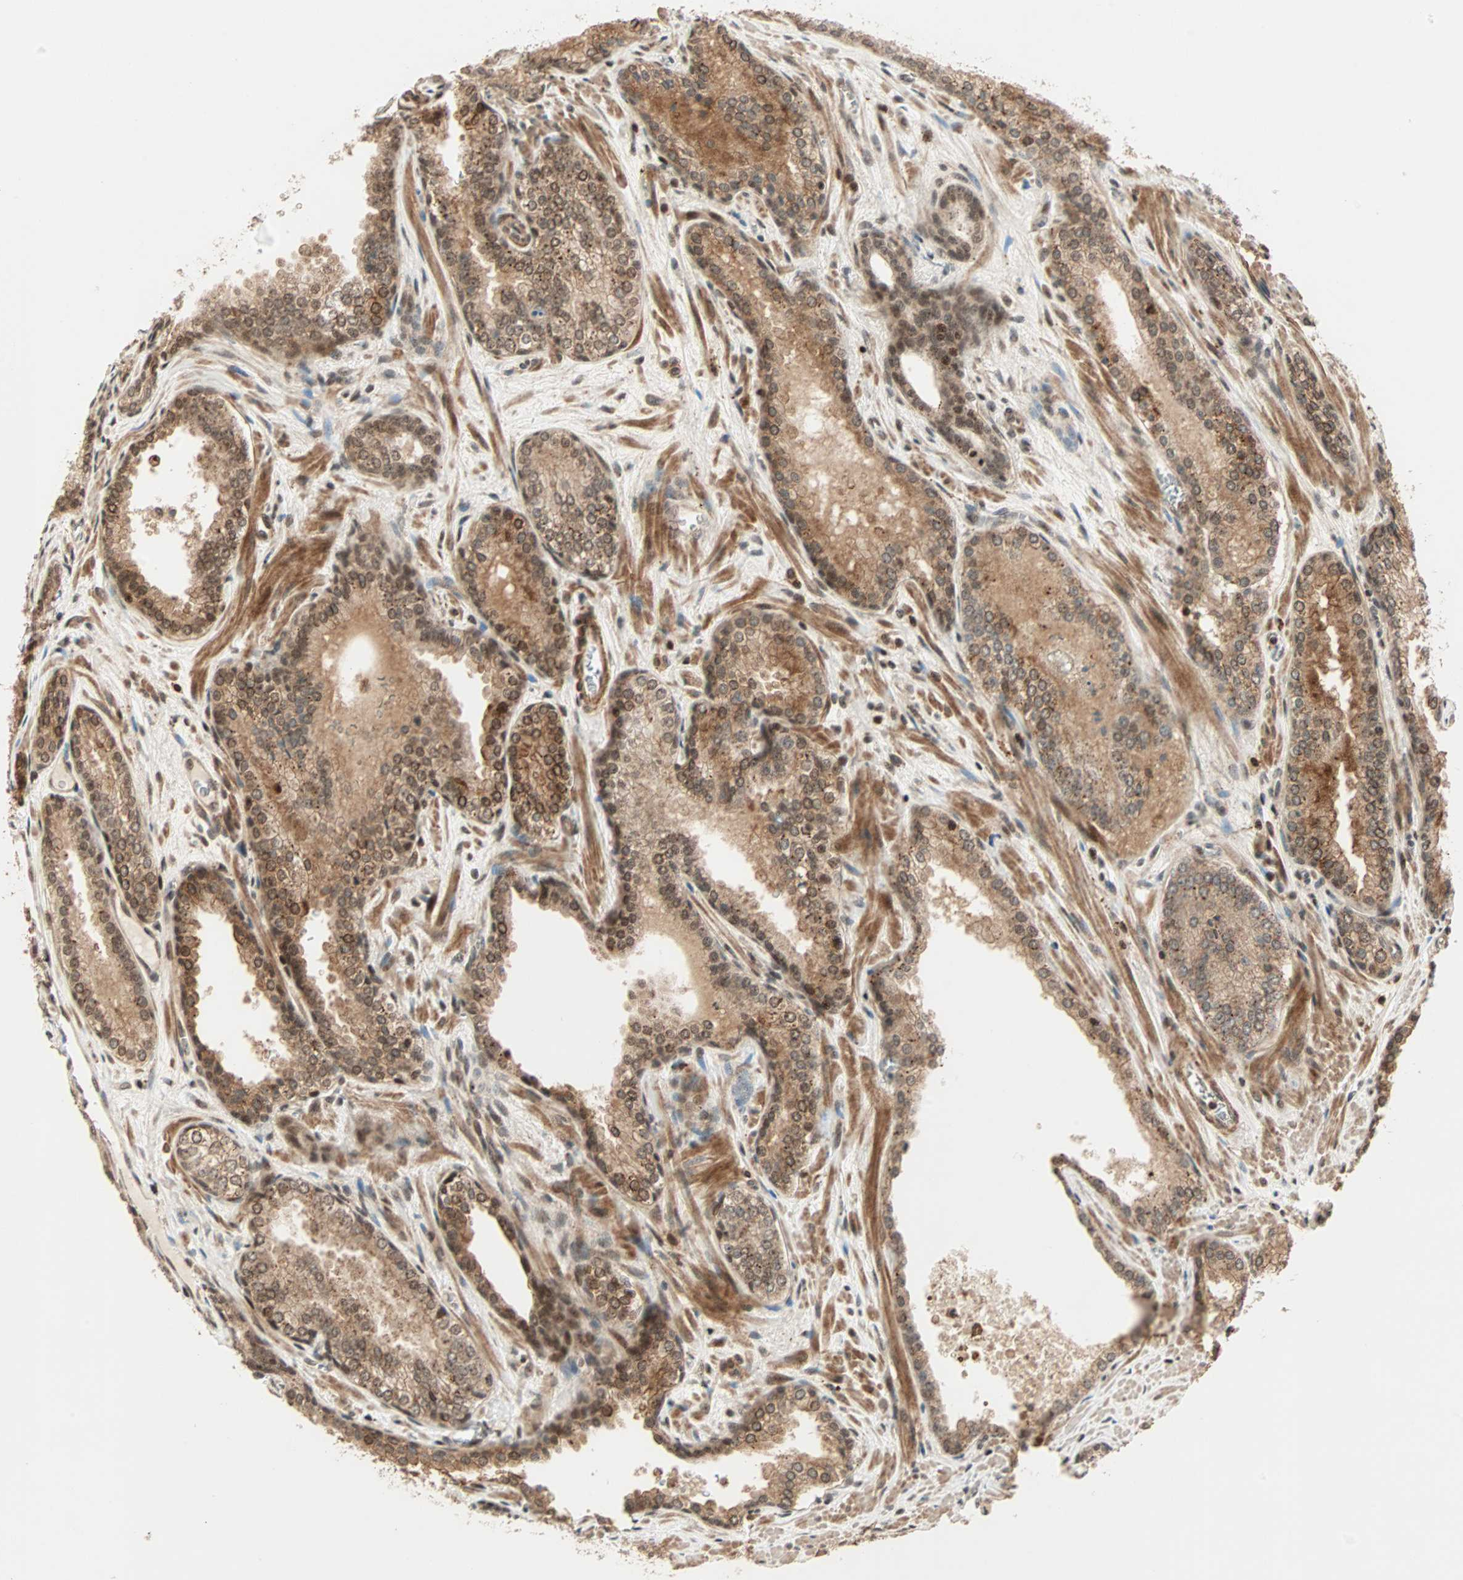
{"staining": {"intensity": "strong", "quantity": ">75%", "location": "cytoplasmic/membranous,nuclear"}, "tissue": "prostate cancer", "cell_type": "Tumor cells", "image_type": "cancer", "snomed": [{"axis": "morphology", "description": "Adenocarcinoma, Low grade"}, {"axis": "topography", "description": "Prostate"}], "caption": "DAB (3,3'-diaminobenzidine) immunohistochemical staining of human prostate cancer displays strong cytoplasmic/membranous and nuclear protein positivity in about >75% of tumor cells.", "gene": "ZBED9", "patient": {"sex": "male", "age": 60}}